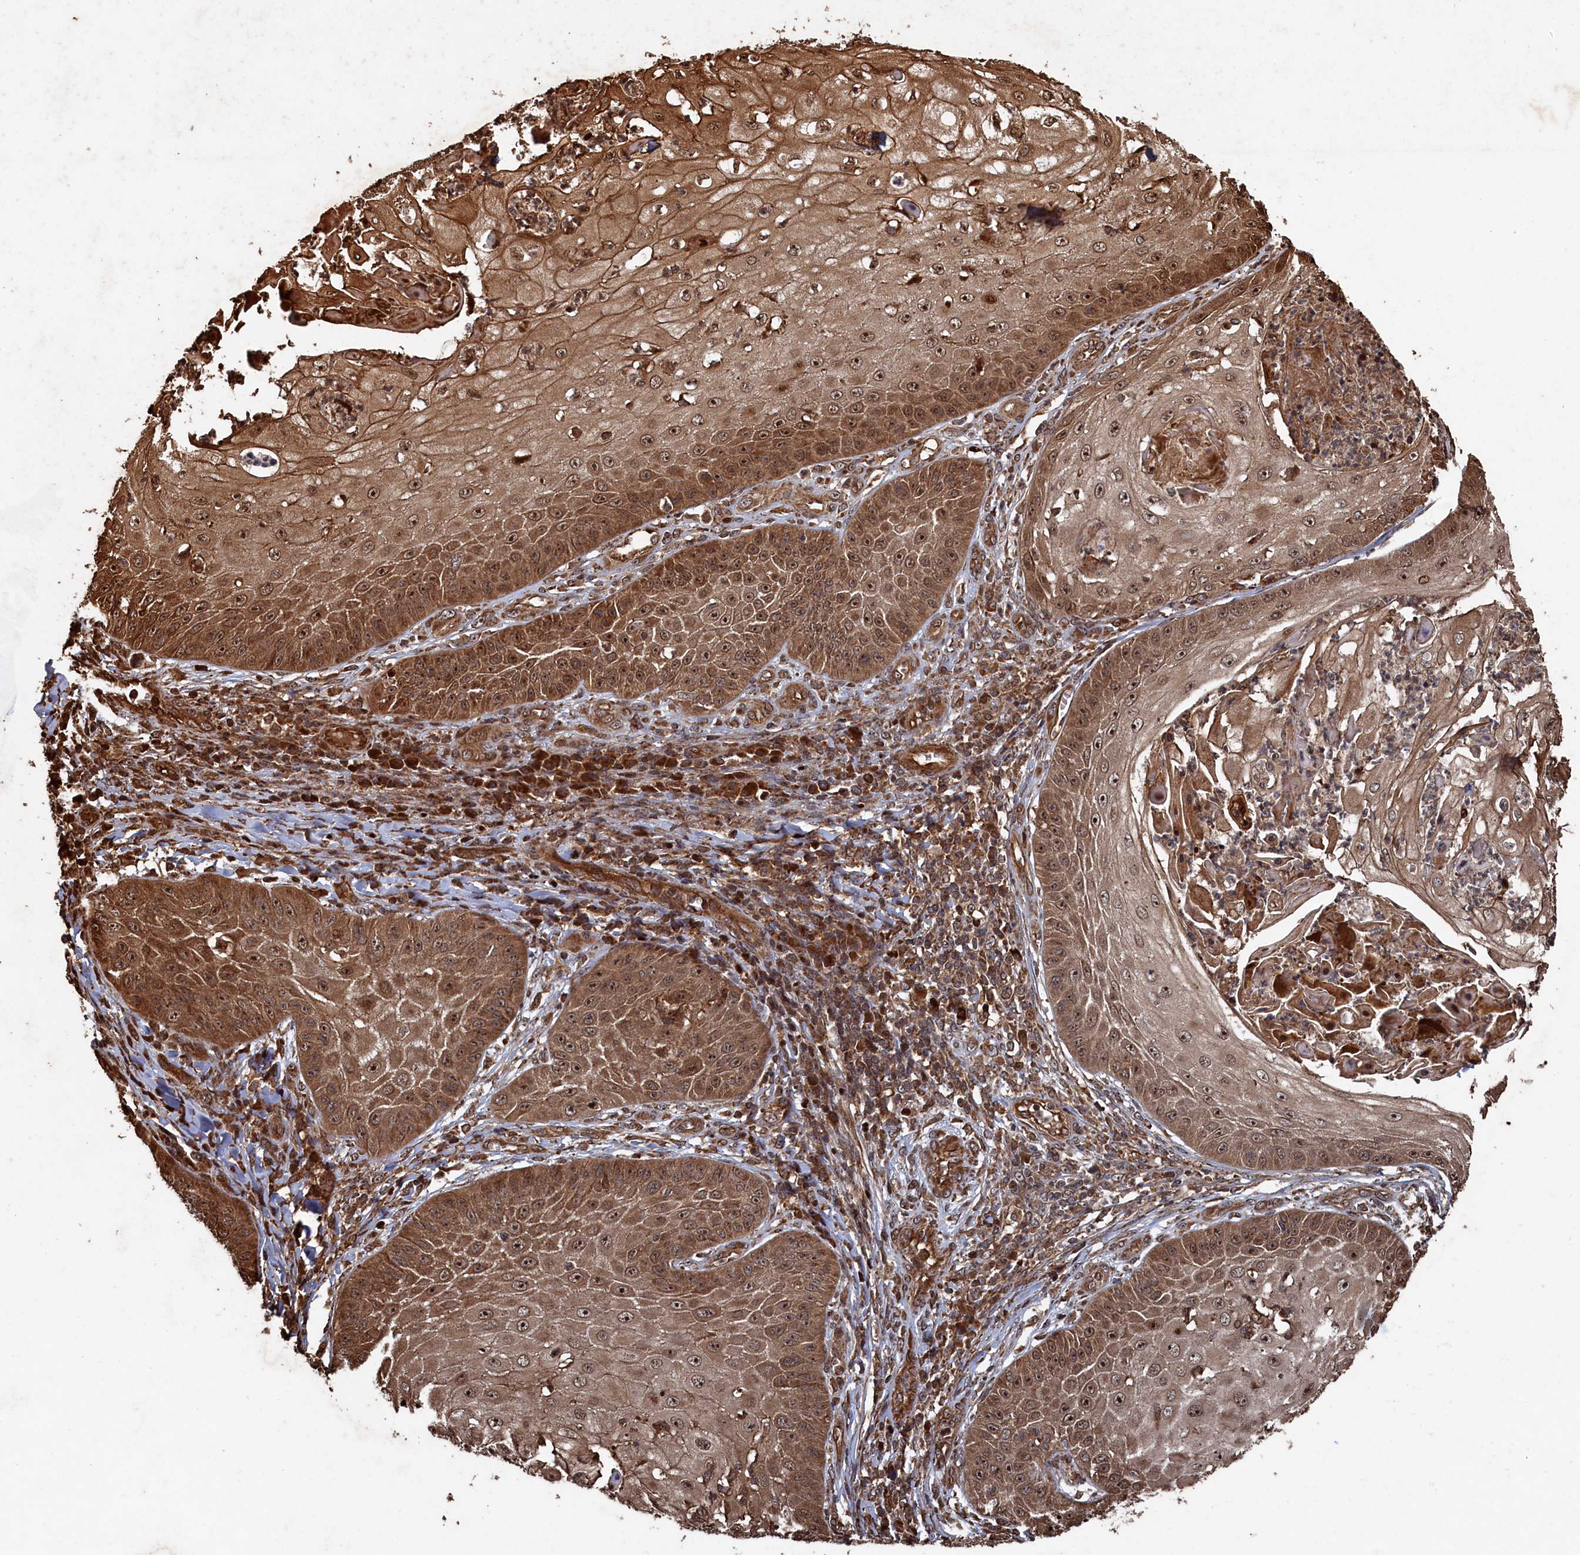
{"staining": {"intensity": "strong", "quantity": ">75%", "location": "cytoplasmic/membranous,nuclear"}, "tissue": "skin cancer", "cell_type": "Tumor cells", "image_type": "cancer", "snomed": [{"axis": "morphology", "description": "Squamous cell carcinoma, NOS"}, {"axis": "topography", "description": "Skin"}], "caption": "Protein staining by immunohistochemistry reveals strong cytoplasmic/membranous and nuclear staining in about >75% of tumor cells in skin squamous cell carcinoma.", "gene": "PIGN", "patient": {"sex": "male", "age": 70}}